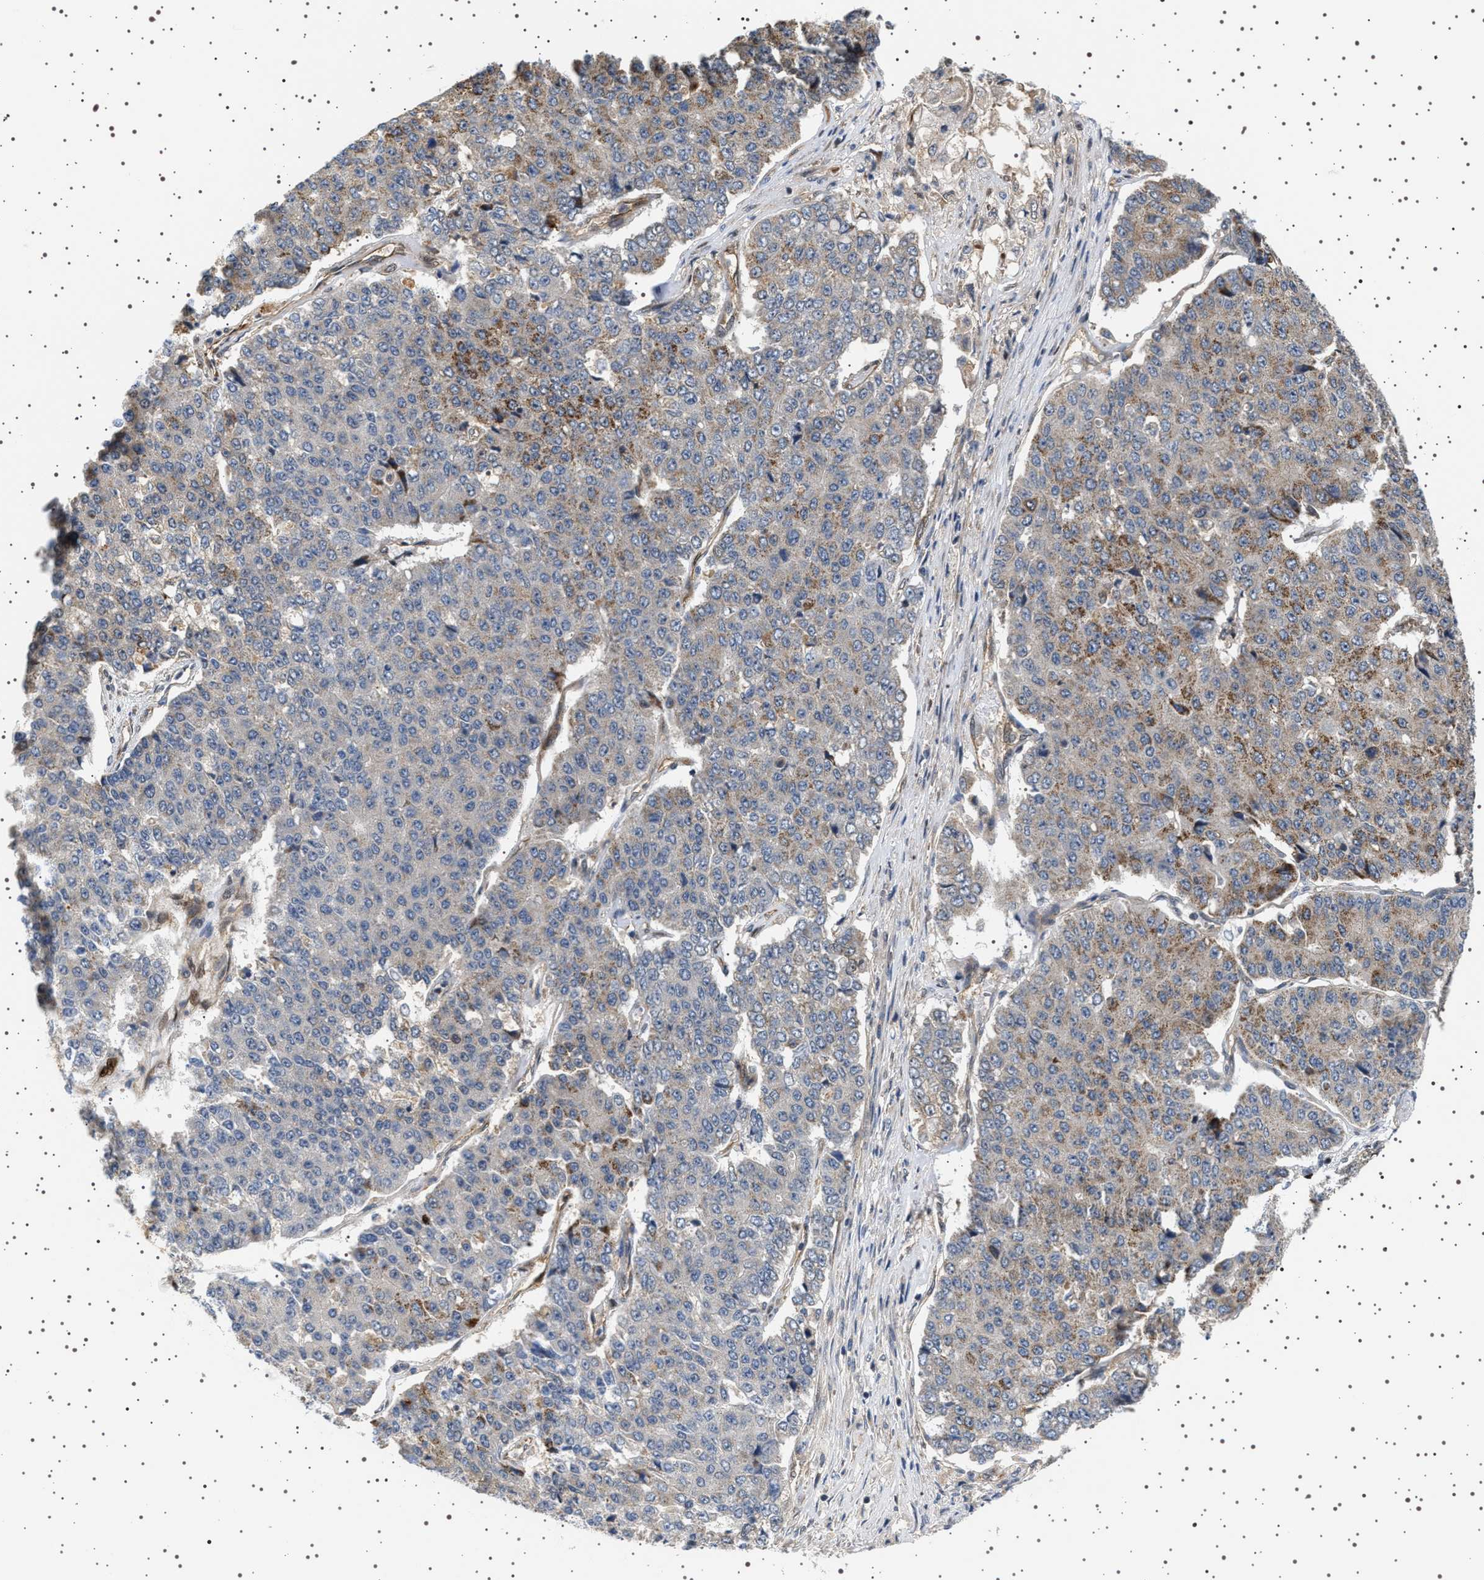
{"staining": {"intensity": "moderate", "quantity": "<25%", "location": "cytoplasmic/membranous"}, "tissue": "pancreatic cancer", "cell_type": "Tumor cells", "image_type": "cancer", "snomed": [{"axis": "morphology", "description": "Adenocarcinoma, NOS"}, {"axis": "topography", "description": "Pancreas"}], "caption": "A high-resolution photomicrograph shows immunohistochemistry (IHC) staining of pancreatic cancer, which exhibits moderate cytoplasmic/membranous expression in approximately <25% of tumor cells. The protein is stained brown, and the nuclei are stained in blue (DAB IHC with brightfield microscopy, high magnification).", "gene": "BAG3", "patient": {"sex": "male", "age": 50}}